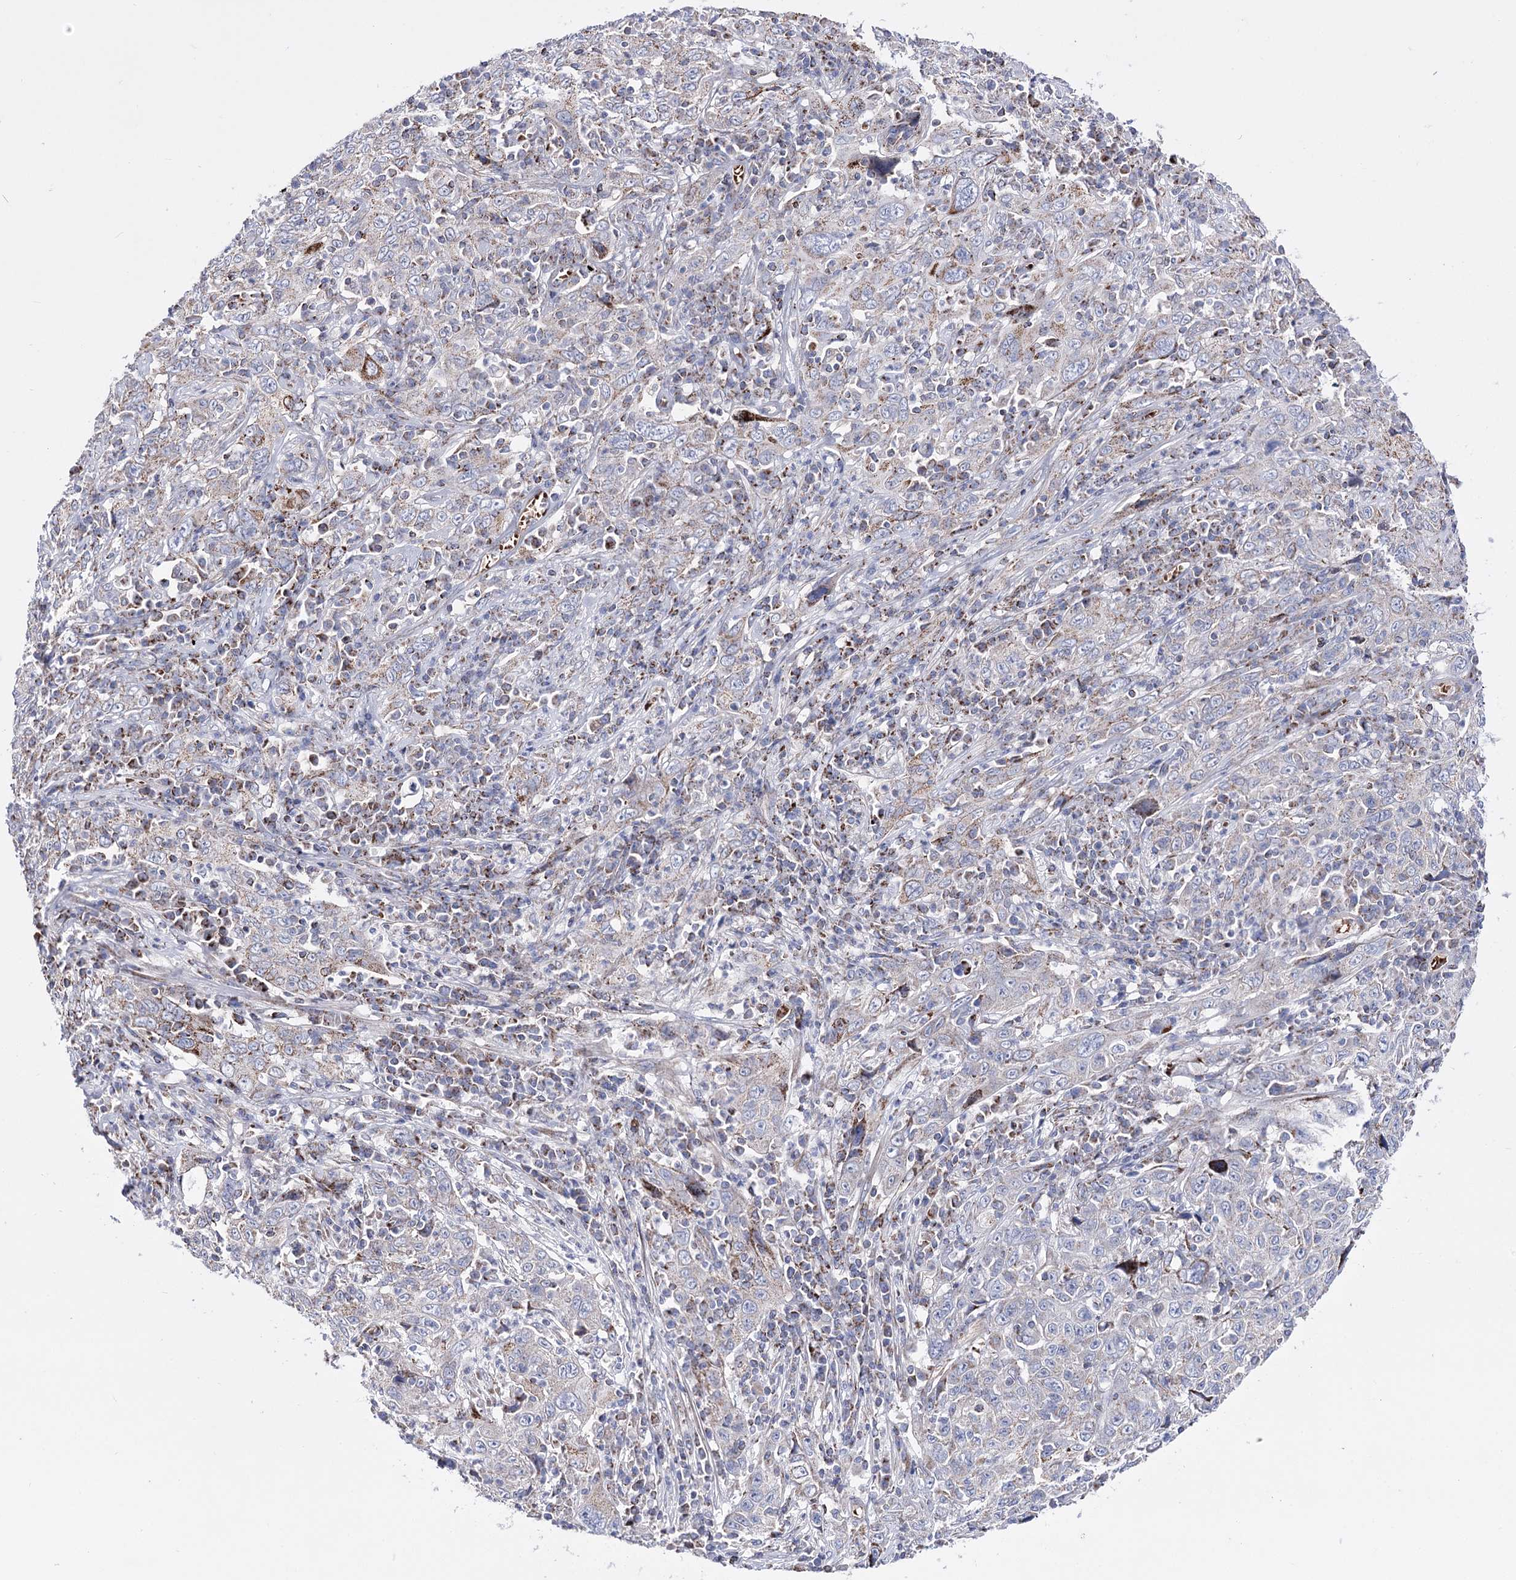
{"staining": {"intensity": "negative", "quantity": "none", "location": "none"}, "tissue": "cervical cancer", "cell_type": "Tumor cells", "image_type": "cancer", "snomed": [{"axis": "morphology", "description": "Squamous cell carcinoma, NOS"}, {"axis": "topography", "description": "Cervix"}], "caption": "High power microscopy image of an immunohistochemistry (IHC) image of squamous cell carcinoma (cervical), revealing no significant expression in tumor cells. (DAB immunohistochemistry (IHC) visualized using brightfield microscopy, high magnification).", "gene": "OSBPL5", "patient": {"sex": "female", "age": 46}}